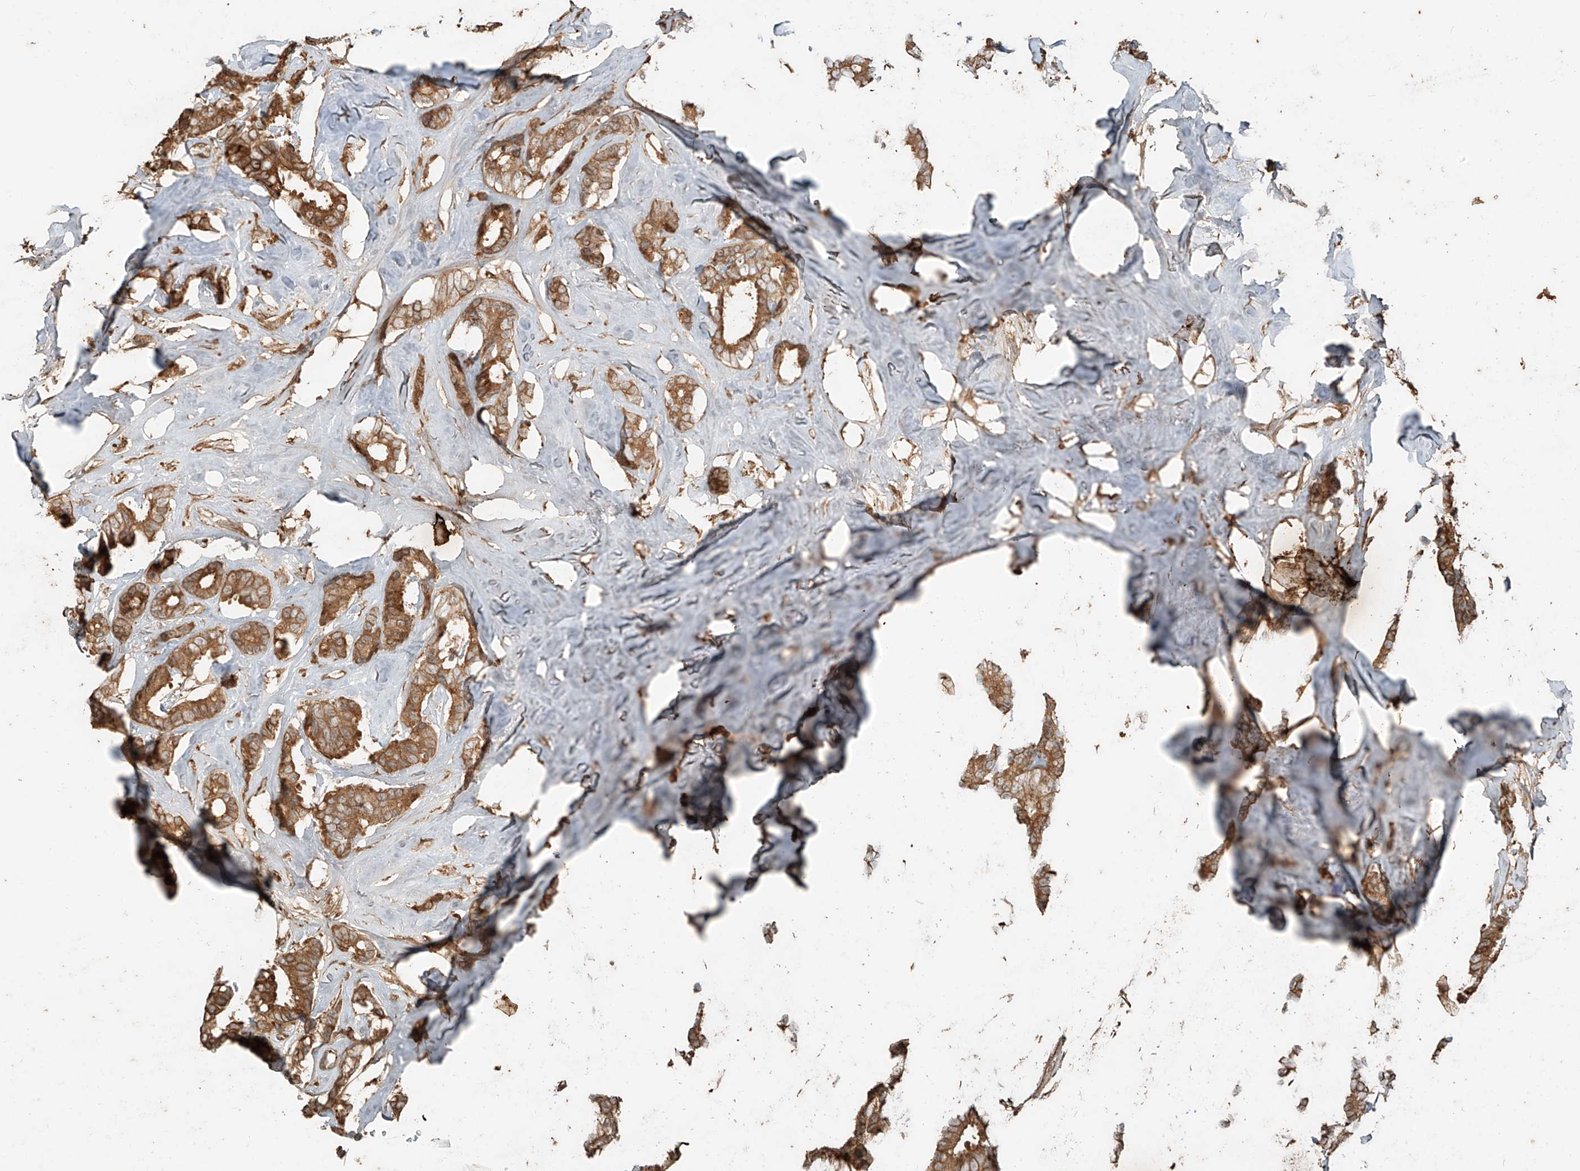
{"staining": {"intensity": "moderate", "quantity": ">75%", "location": "cytoplasmic/membranous"}, "tissue": "breast cancer", "cell_type": "Tumor cells", "image_type": "cancer", "snomed": [{"axis": "morphology", "description": "Duct carcinoma"}, {"axis": "topography", "description": "Breast"}], "caption": "High-power microscopy captured an immunohistochemistry (IHC) micrograph of intraductal carcinoma (breast), revealing moderate cytoplasmic/membranous staining in about >75% of tumor cells.", "gene": "ANKZF1", "patient": {"sex": "female", "age": 40}}